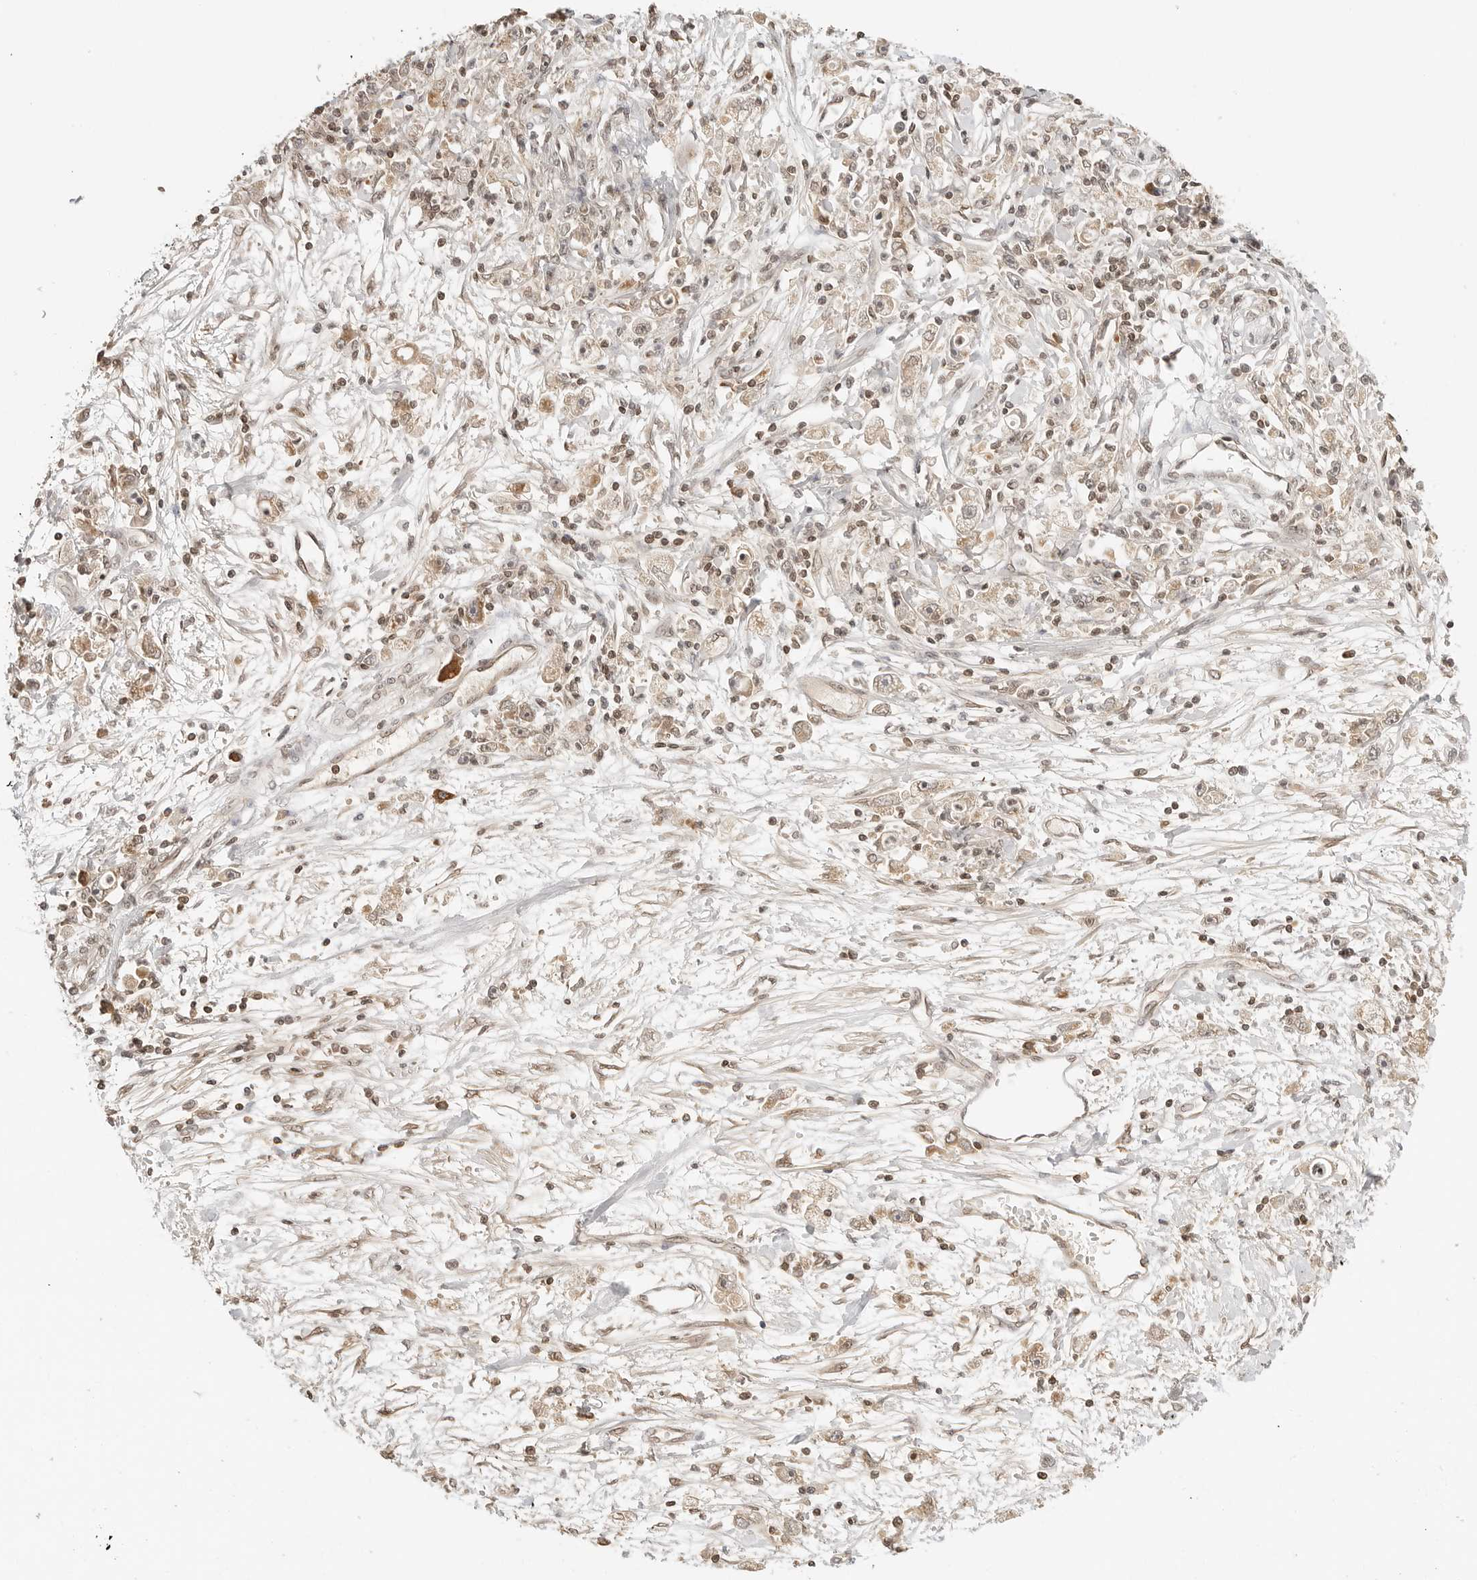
{"staining": {"intensity": "weak", "quantity": "25%-75%", "location": "cytoplasmic/membranous,nuclear"}, "tissue": "stomach cancer", "cell_type": "Tumor cells", "image_type": "cancer", "snomed": [{"axis": "morphology", "description": "Adenocarcinoma, NOS"}, {"axis": "topography", "description": "Stomach"}], "caption": "Immunohistochemistry (IHC) image of adenocarcinoma (stomach) stained for a protein (brown), which shows low levels of weak cytoplasmic/membranous and nuclear positivity in about 25%-75% of tumor cells.", "gene": "POLH", "patient": {"sex": "female", "age": 59}}